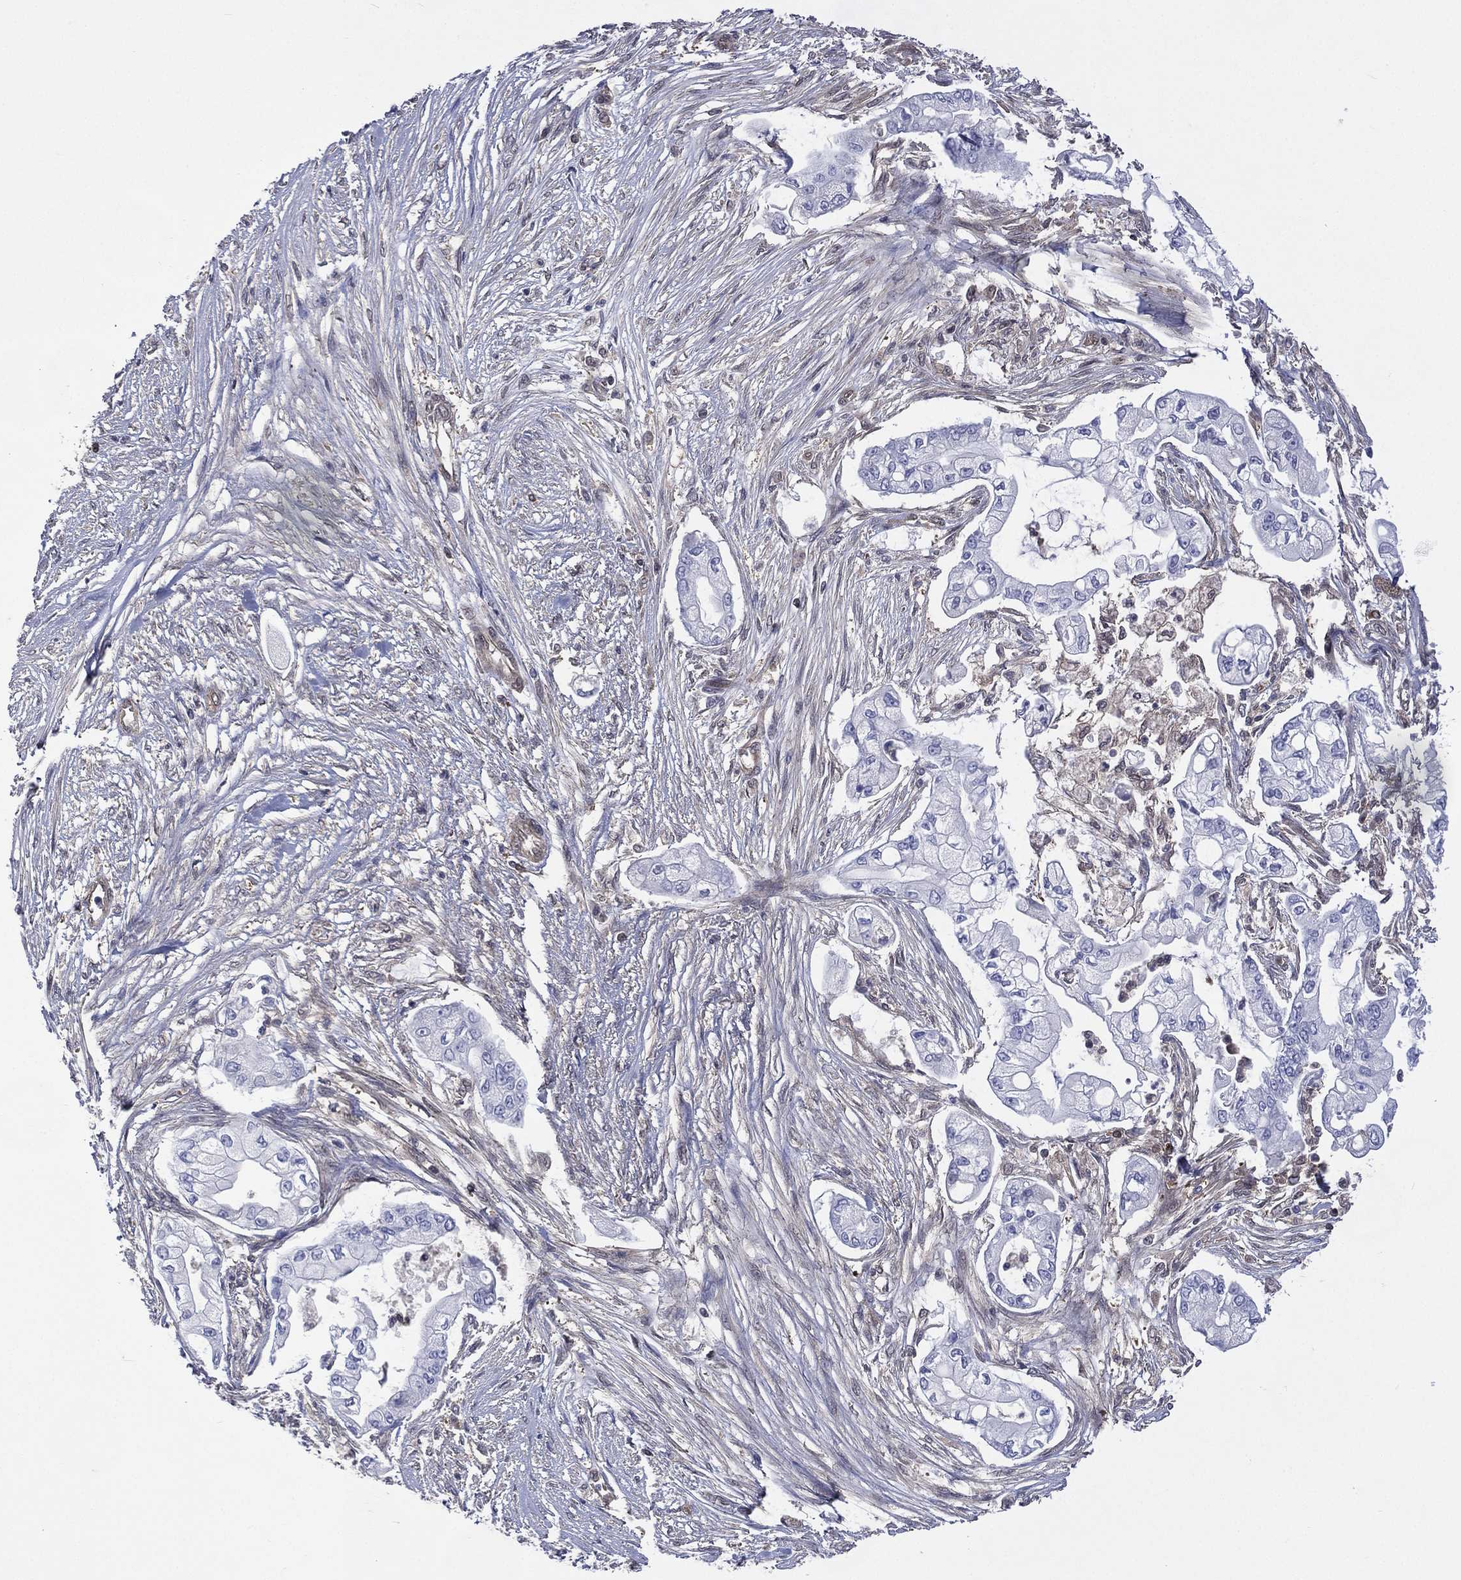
{"staining": {"intensity": "negative", "quantity": "none", "location": "none"}, "tissue": "pancreatic cancer", "cell_type": "Tumor cells", "image_type": "cancer", "snomed": [{"axis": "morphology", "description": "Adenocarcinoma, NOS"}, {"axis": "topography", "description": "Pancreas"}], "caption": "The image shows no significant expression in tumor cells of pancreatic cancer (adenocarcinoma). (DAB (3,3'-diaminobenzidine) immunohistochemistry visualized using brightfield microscopy, high magnification).", "gene": "MTAP", "patient": {"sex": "female", "age": 69}}